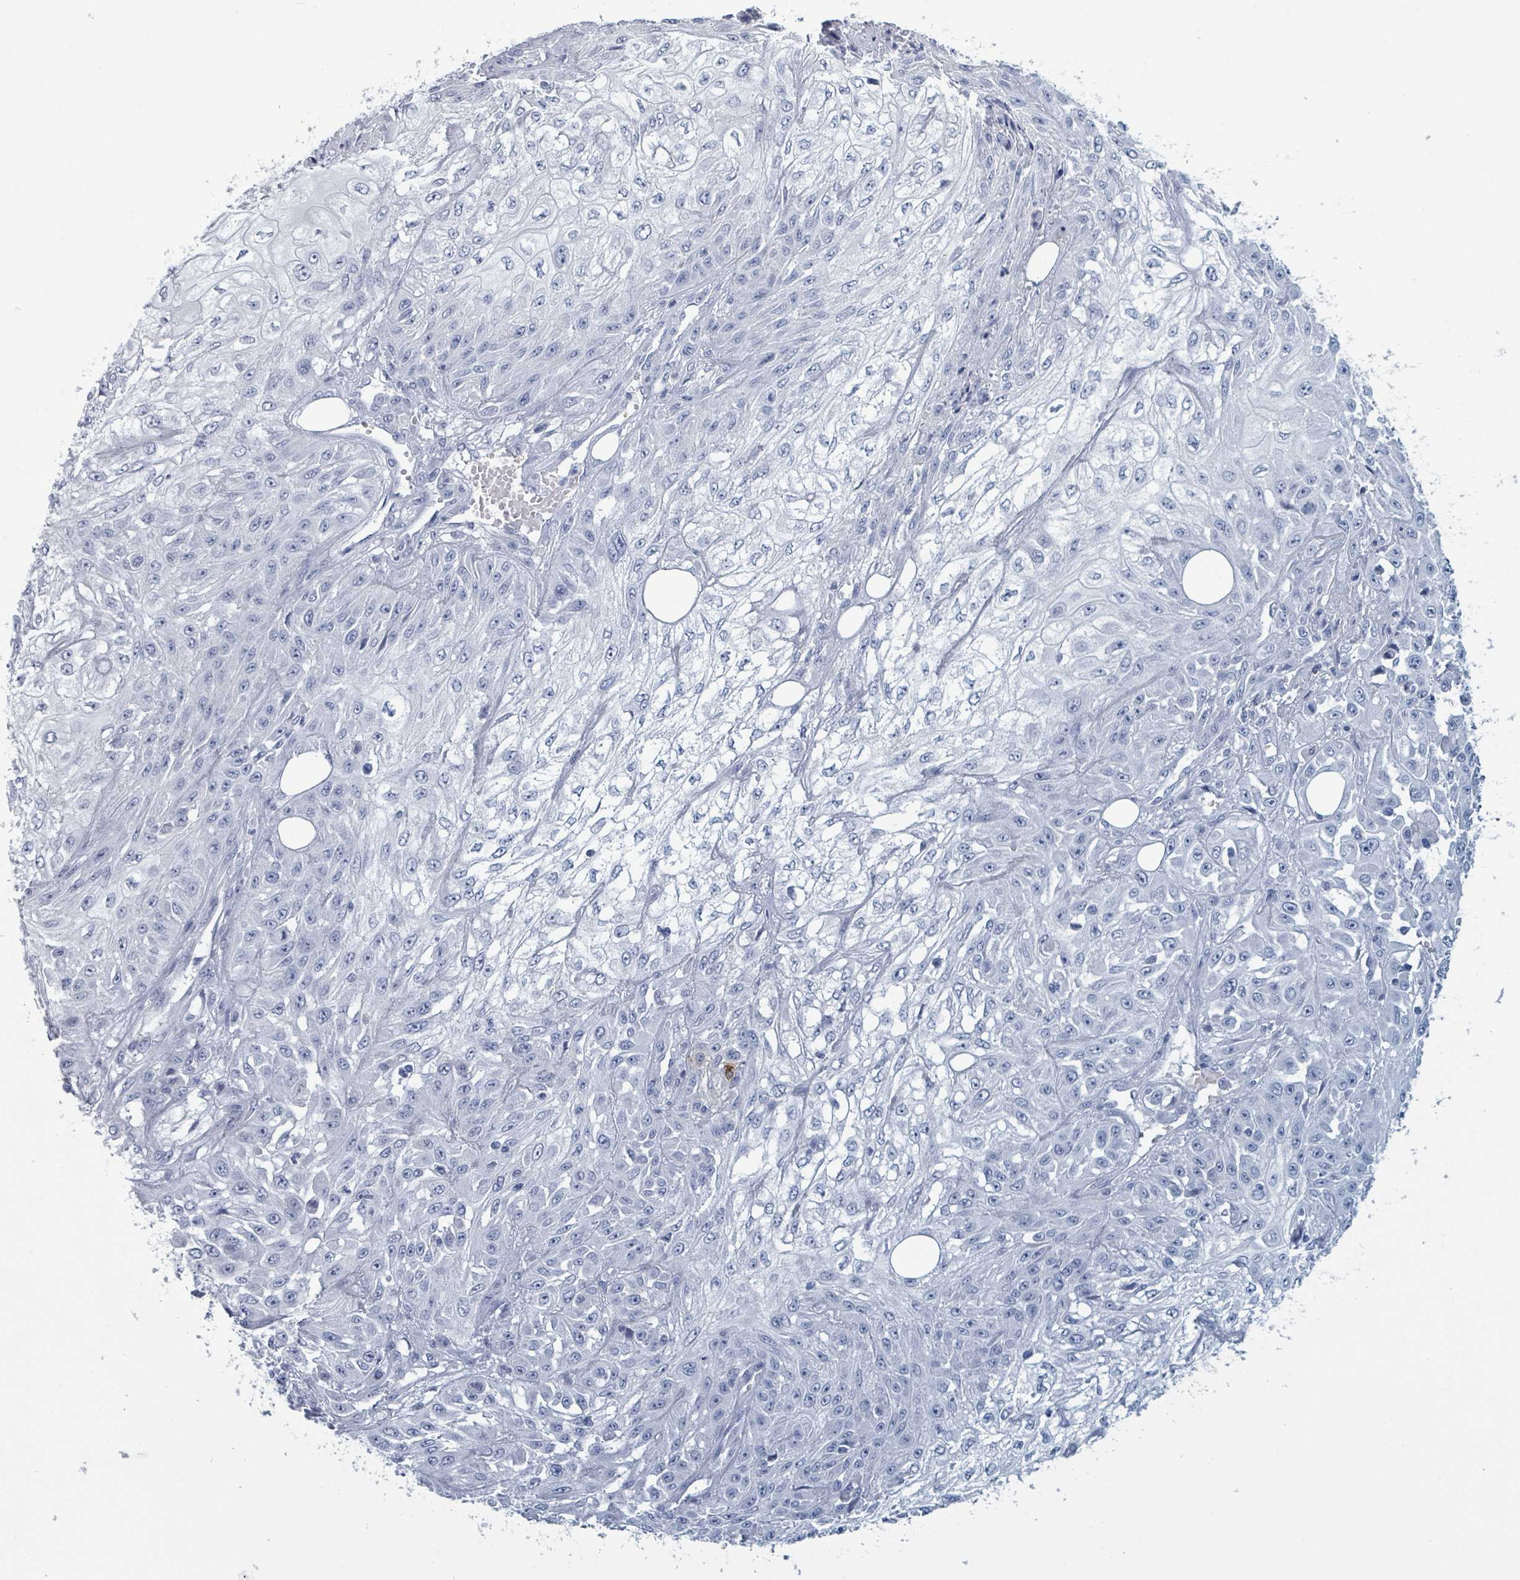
{"staining": {"intensity": "negative", "quantity": "none", "location": "none"}, "tissue": "skin cancer", "cell_type": "Tumor cells", "image_type": "cancer", "snomed": [{"axis": "morphology", "description": "Squamous cell carcinoma, NOS"}, {"axis": "morphology", "description": "Squamous cell carcinoma, metastatic, NOS"}, {"axis": "topography", "description": "Skin"}, {"axis": "topography", "description": "Lymph node"}], "caption": "Immunohistochemical staining of human skin cancer exhibits no significant positivity in tumor cells.", "gene": "VPS13D", "patient": {"sex": "male", "age": 75}}